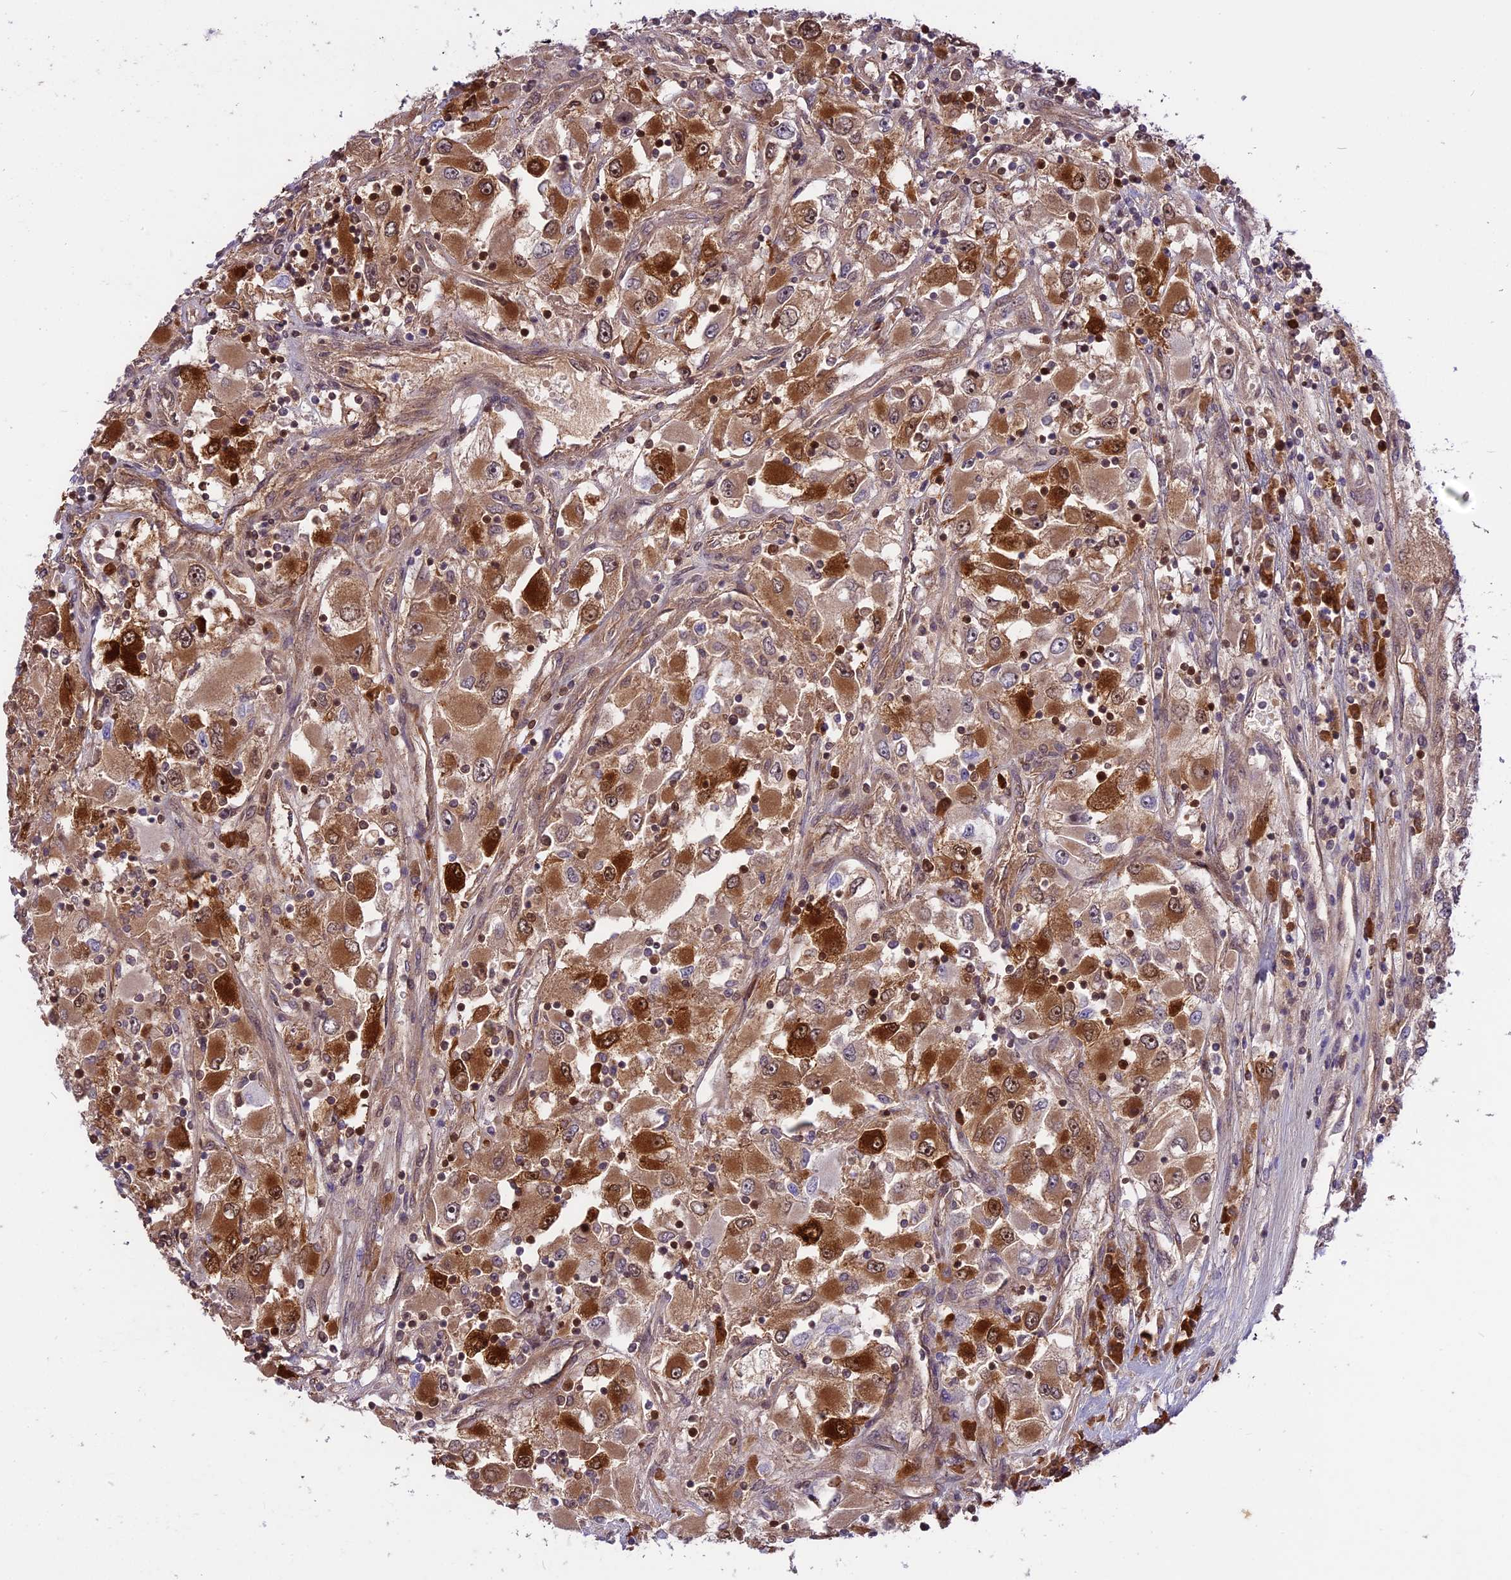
{"staining": {"intensity": "strong", "quantity": ">75%", "location": "cytoplasmic/membranous,nuclear"}, "tissue": "renal cancer", "cell_type": "Tumor cells", "image_type": "cancer", "snomed": [{"axis": "morphology", "description": "Adenocarcinoma, NOS"}, {"axis": "topography", "description": "Kidney"}], "caption": "A high amount of strong cytoplasmic/membranous and nuclear staining is identified in approximately >75% of tumor cells in renal cancer tissue. The staining is performed using DAB brown chromogen to label protein expression. The nuclei are counter-stained blue using hematoxylin.", "gene": "COX17", "patient": {"sex": "female", "age": 52}}